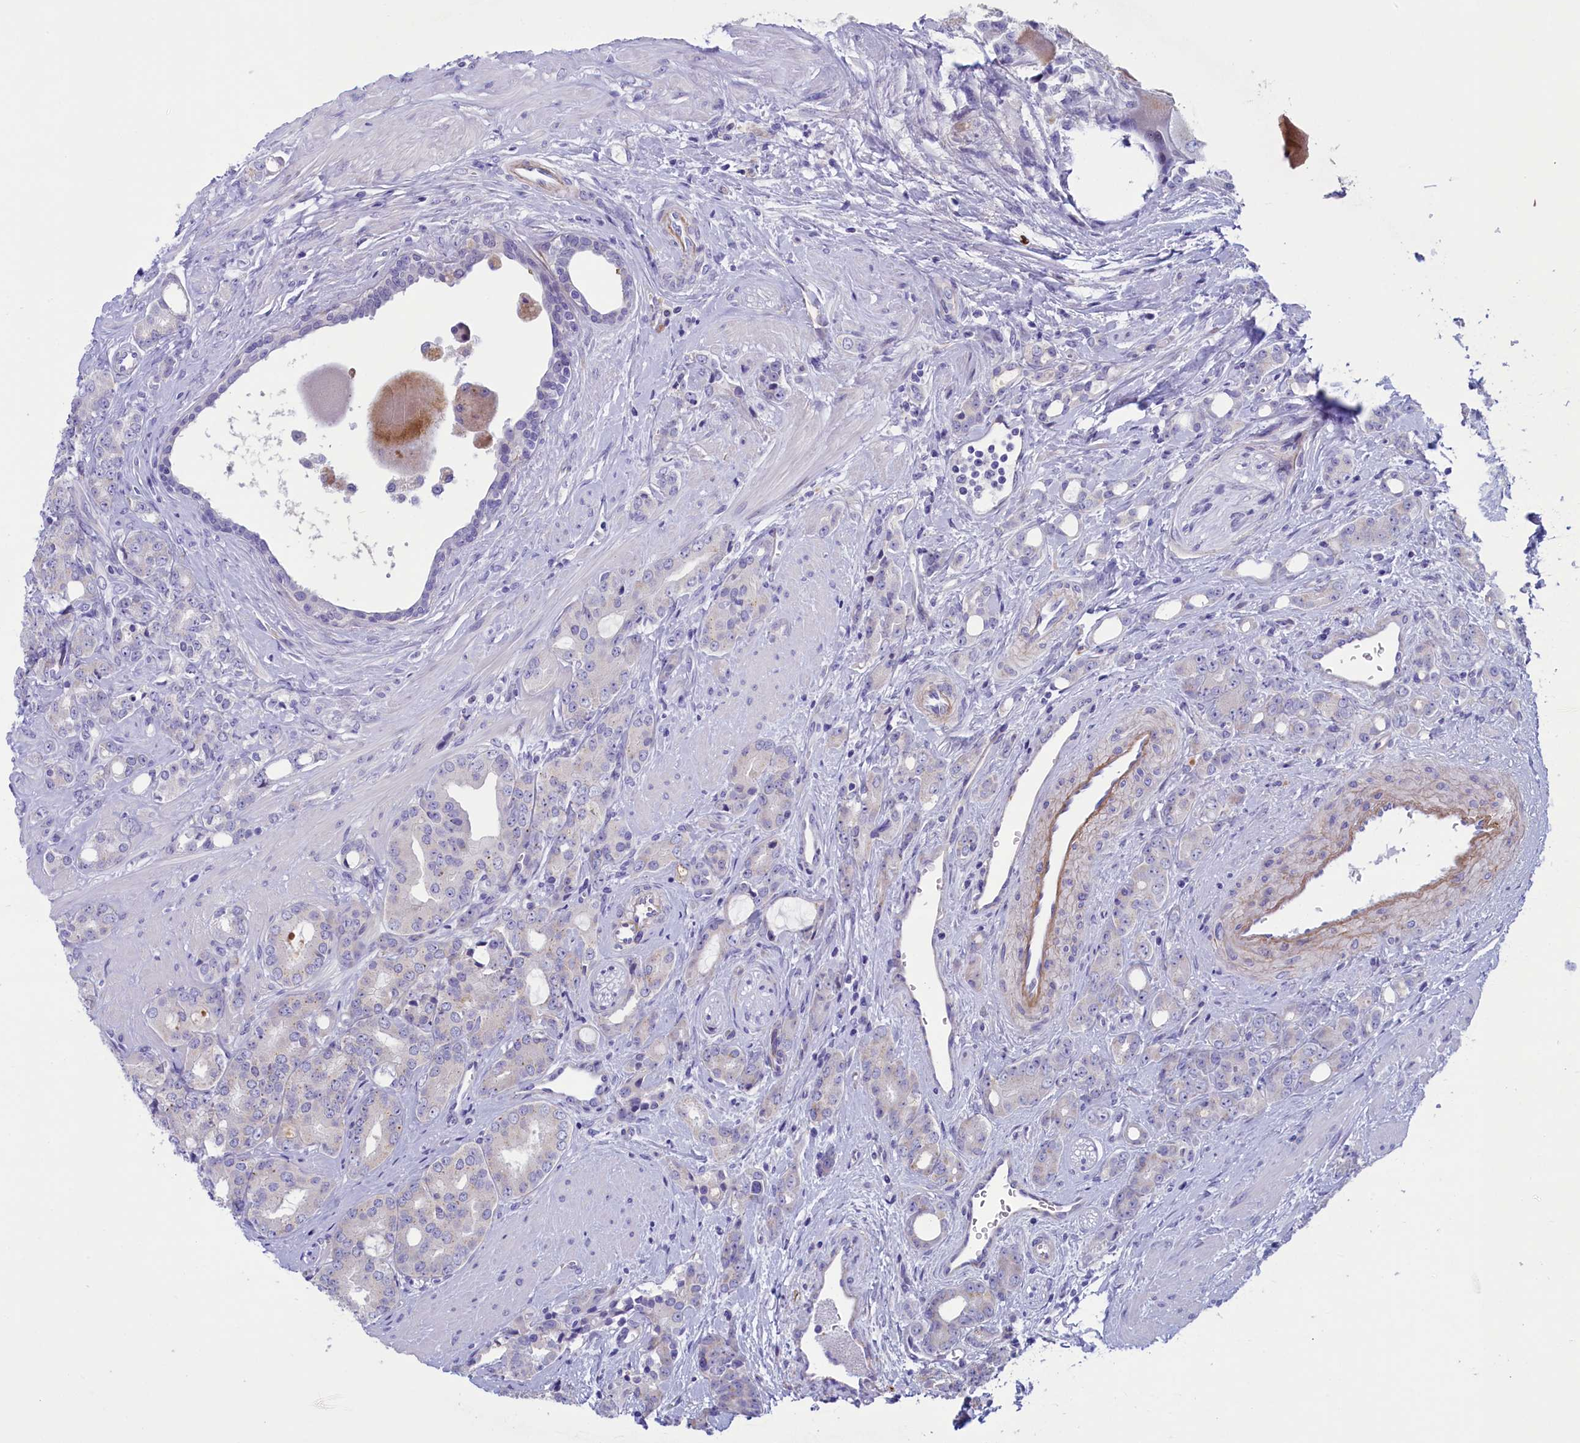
{"staining": {"intensity": "negative", "quantity": "none", "location": "none"}, "tissue": "prostate cancer", "cell_type": "Tumor cells", "image_type": "cancer", "snomed": [{"axis": "morphology", "description": "Adenocarcinoma, High grade"}, {"axis": "topography", "description": "Prostate"}], "caption": "Immunohistochemical staining of prostate cancer (adenocarcinoma (high-grade)) shows no significant positivity in tumor cells.", "gene": "LOXL1", "patient": {"sex": "male", "age": 62}}